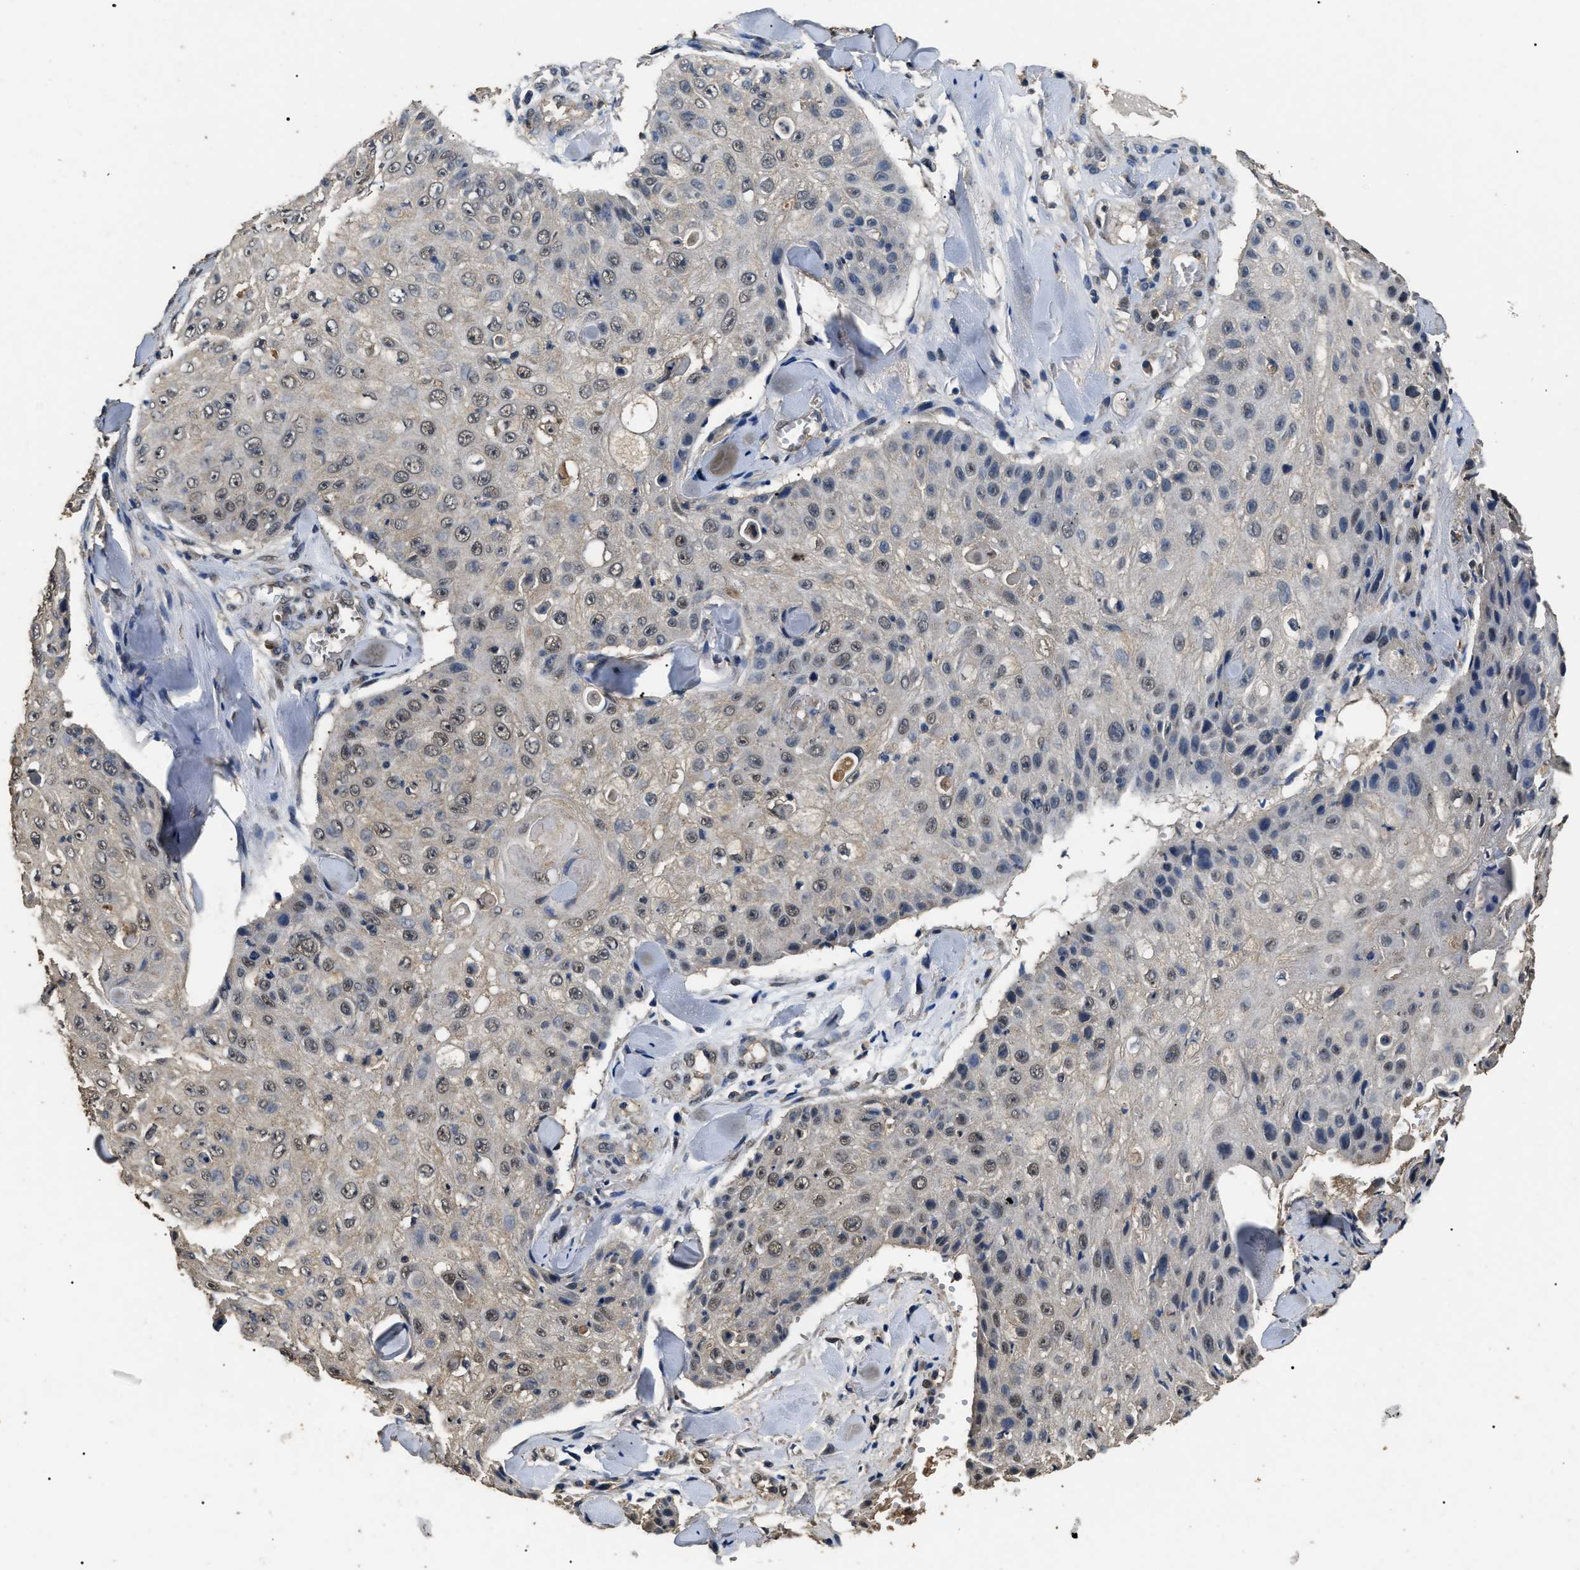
{"staining": {"intensity": "weak", "quantity": "<25%", "location": "nuclear"}, "tissue": "skin cancer", "cell_type": "Tumor cells", "image_type": "cancer", "snomed": [{"axis": "morphology", "description": "Squamous cell carcinoma, NOS"}, {"axis": "topography", "description": "Skin"}], "caption": "Squamous cell carcinoma (skin) was stained to show a protein in brown. There is no significant positivity in tumor cells. (Brightfield microscopy of DAB immunohistochemistry (IHC) at high magnification).", "gene": "PSMD8", "patient": {"sex": "male", "age": 86}}